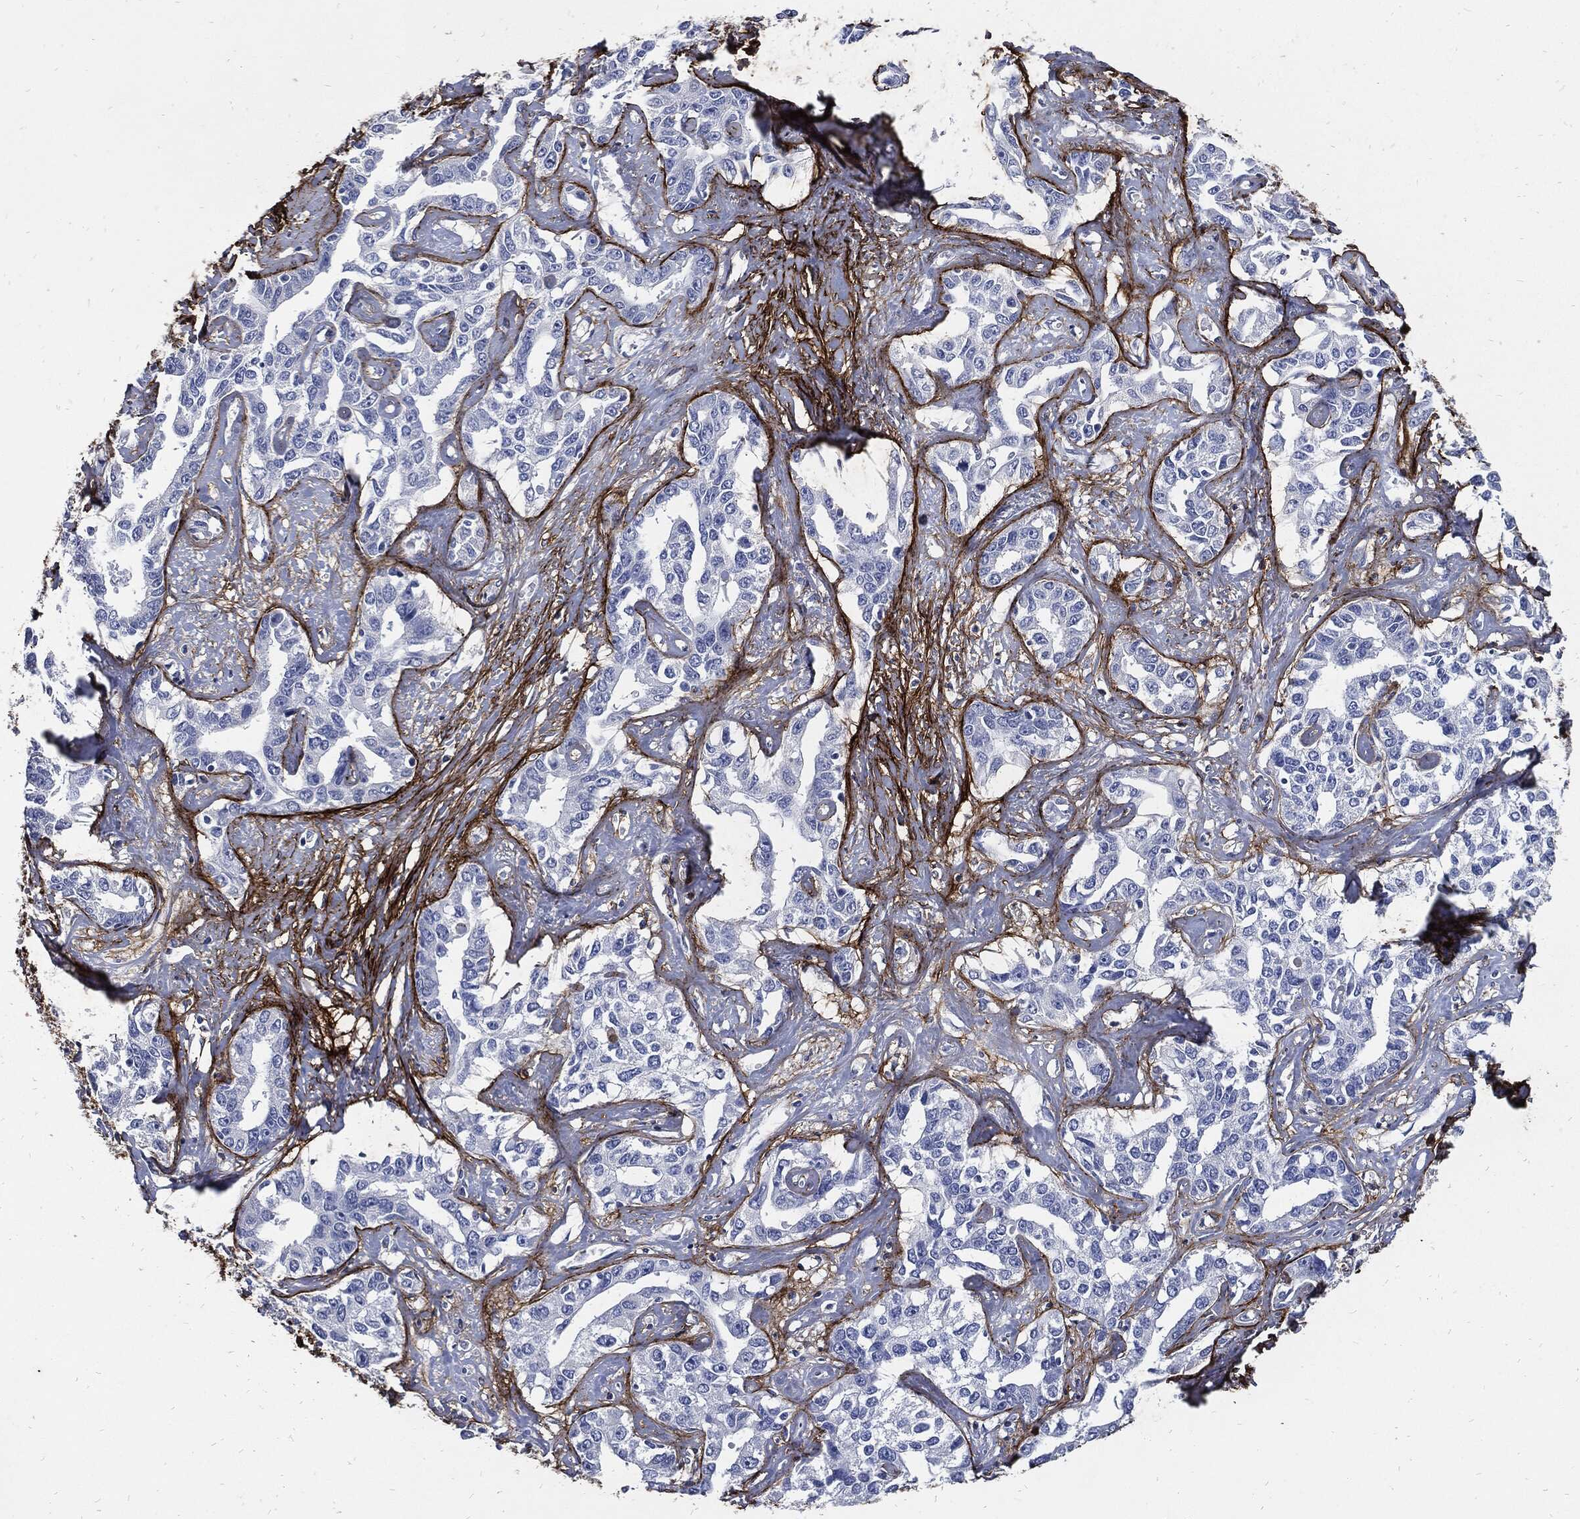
{"staining": {"intensity": "negative", "quantity": "none", "location": "none"}, "tissue": "liver cancer", "cell_type": "Tumor cells", "image_type": "cancer", "snomed": [{"axis": "morphology", "description": "Cholangiocarcinoma"}, {"axis": "topography", "description": "Liver"}], "caption": "There is no significant positivity in tumor cells of liver cancer (cholangiocarcinoma).", "gene": "FBN1", "patient": {"sex": "male", "age": 59}}